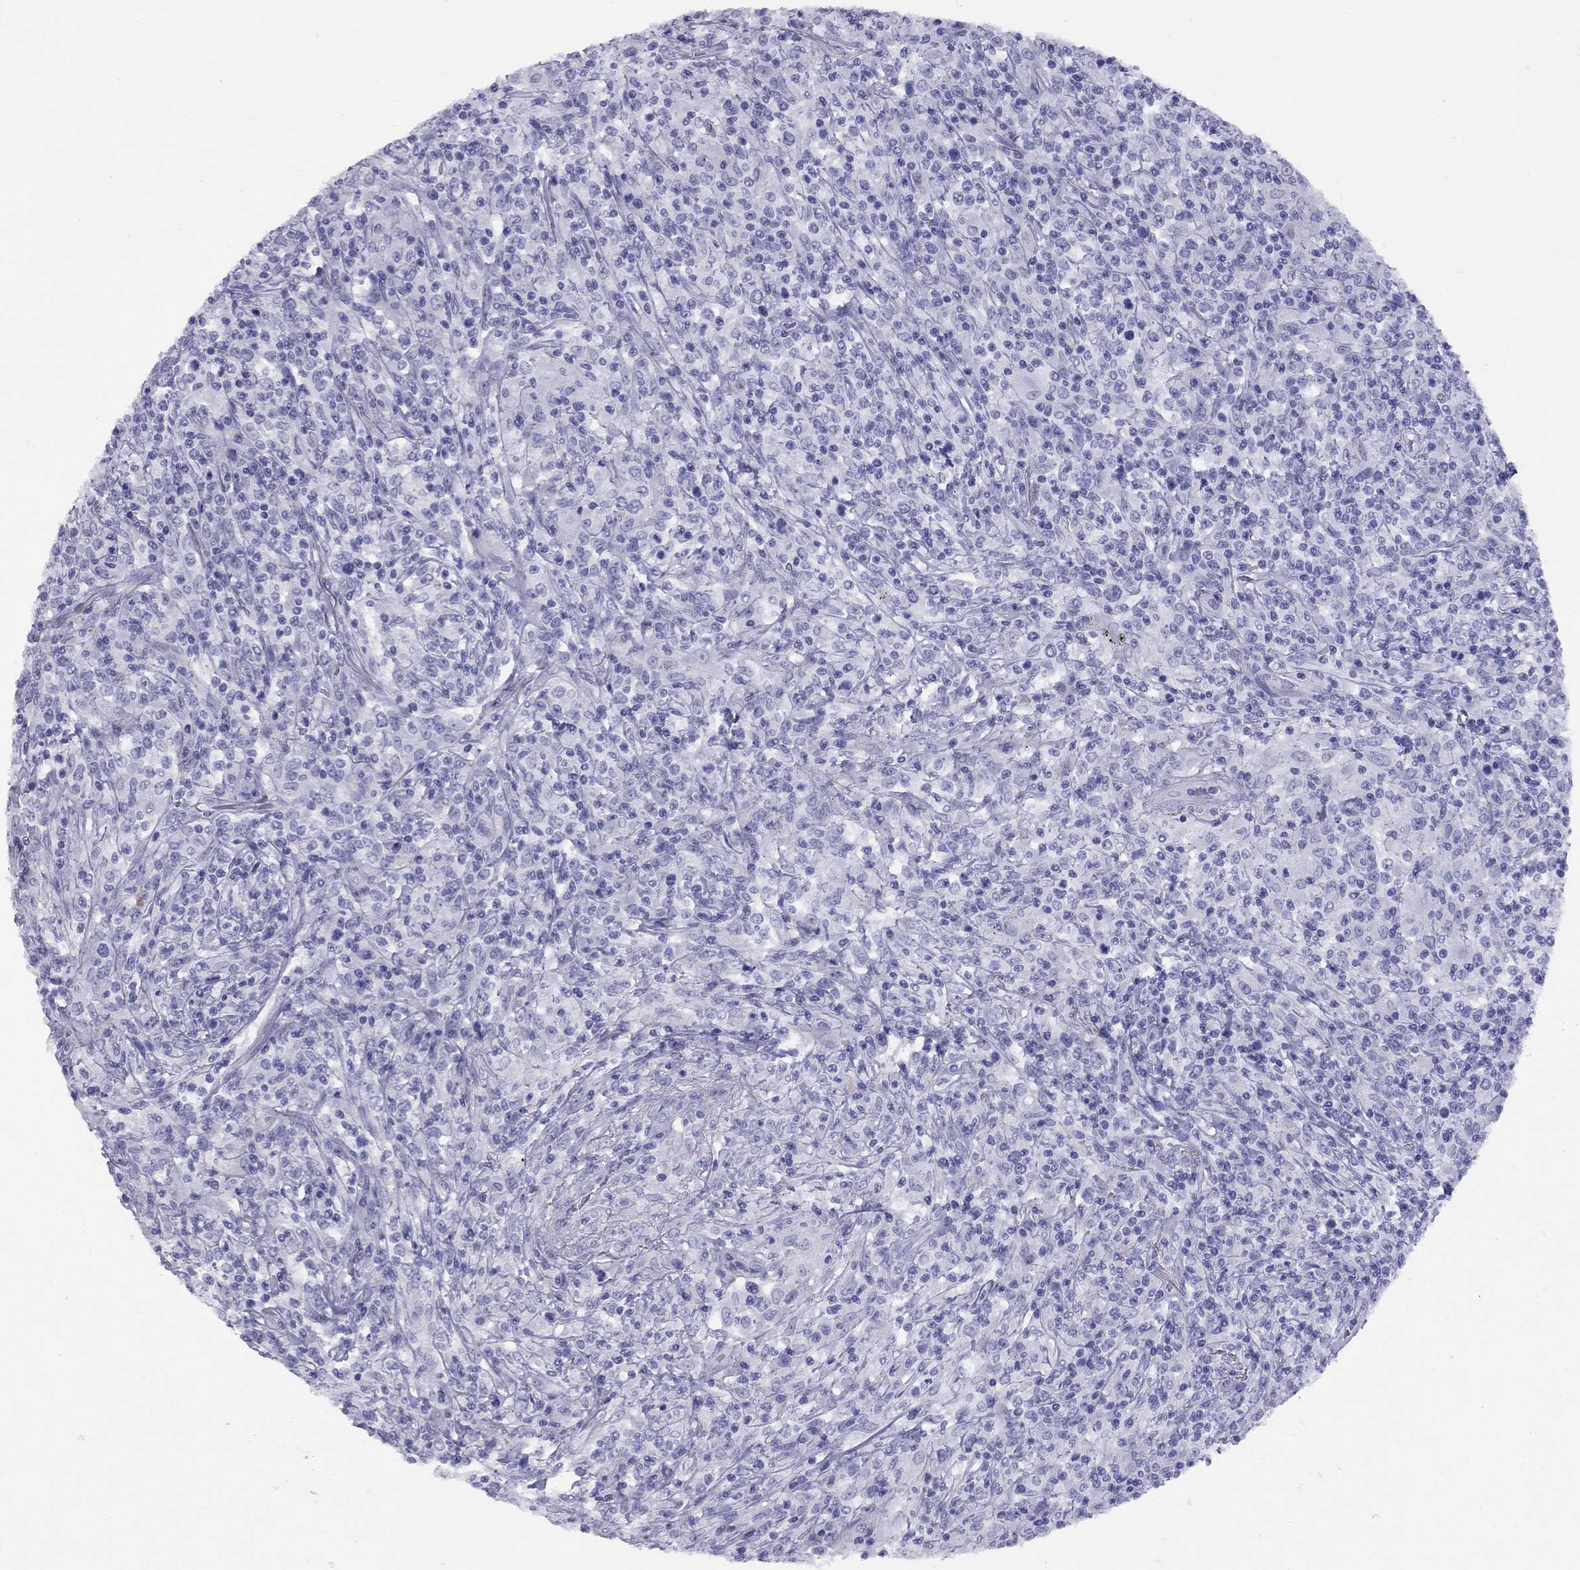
{"staining": {"intensity": "negative", "quantity": "none", "location": "none"}, "tissue": "lymphoma", "cell_type": "Tumor cells", "image_type": "cancer", "snomed": [{"axis": "morphology", "description": "Malignant lymphoma, non-Hodgkin's type, High grade"}, {"axis": "topography", "description": "Lung"}], "caption": "The histopathology image demonstrates no significant positivity in tumor cells of lymphoma.", "gene": "GRIA2", "patient": {"sex": "male", "age": 79}}